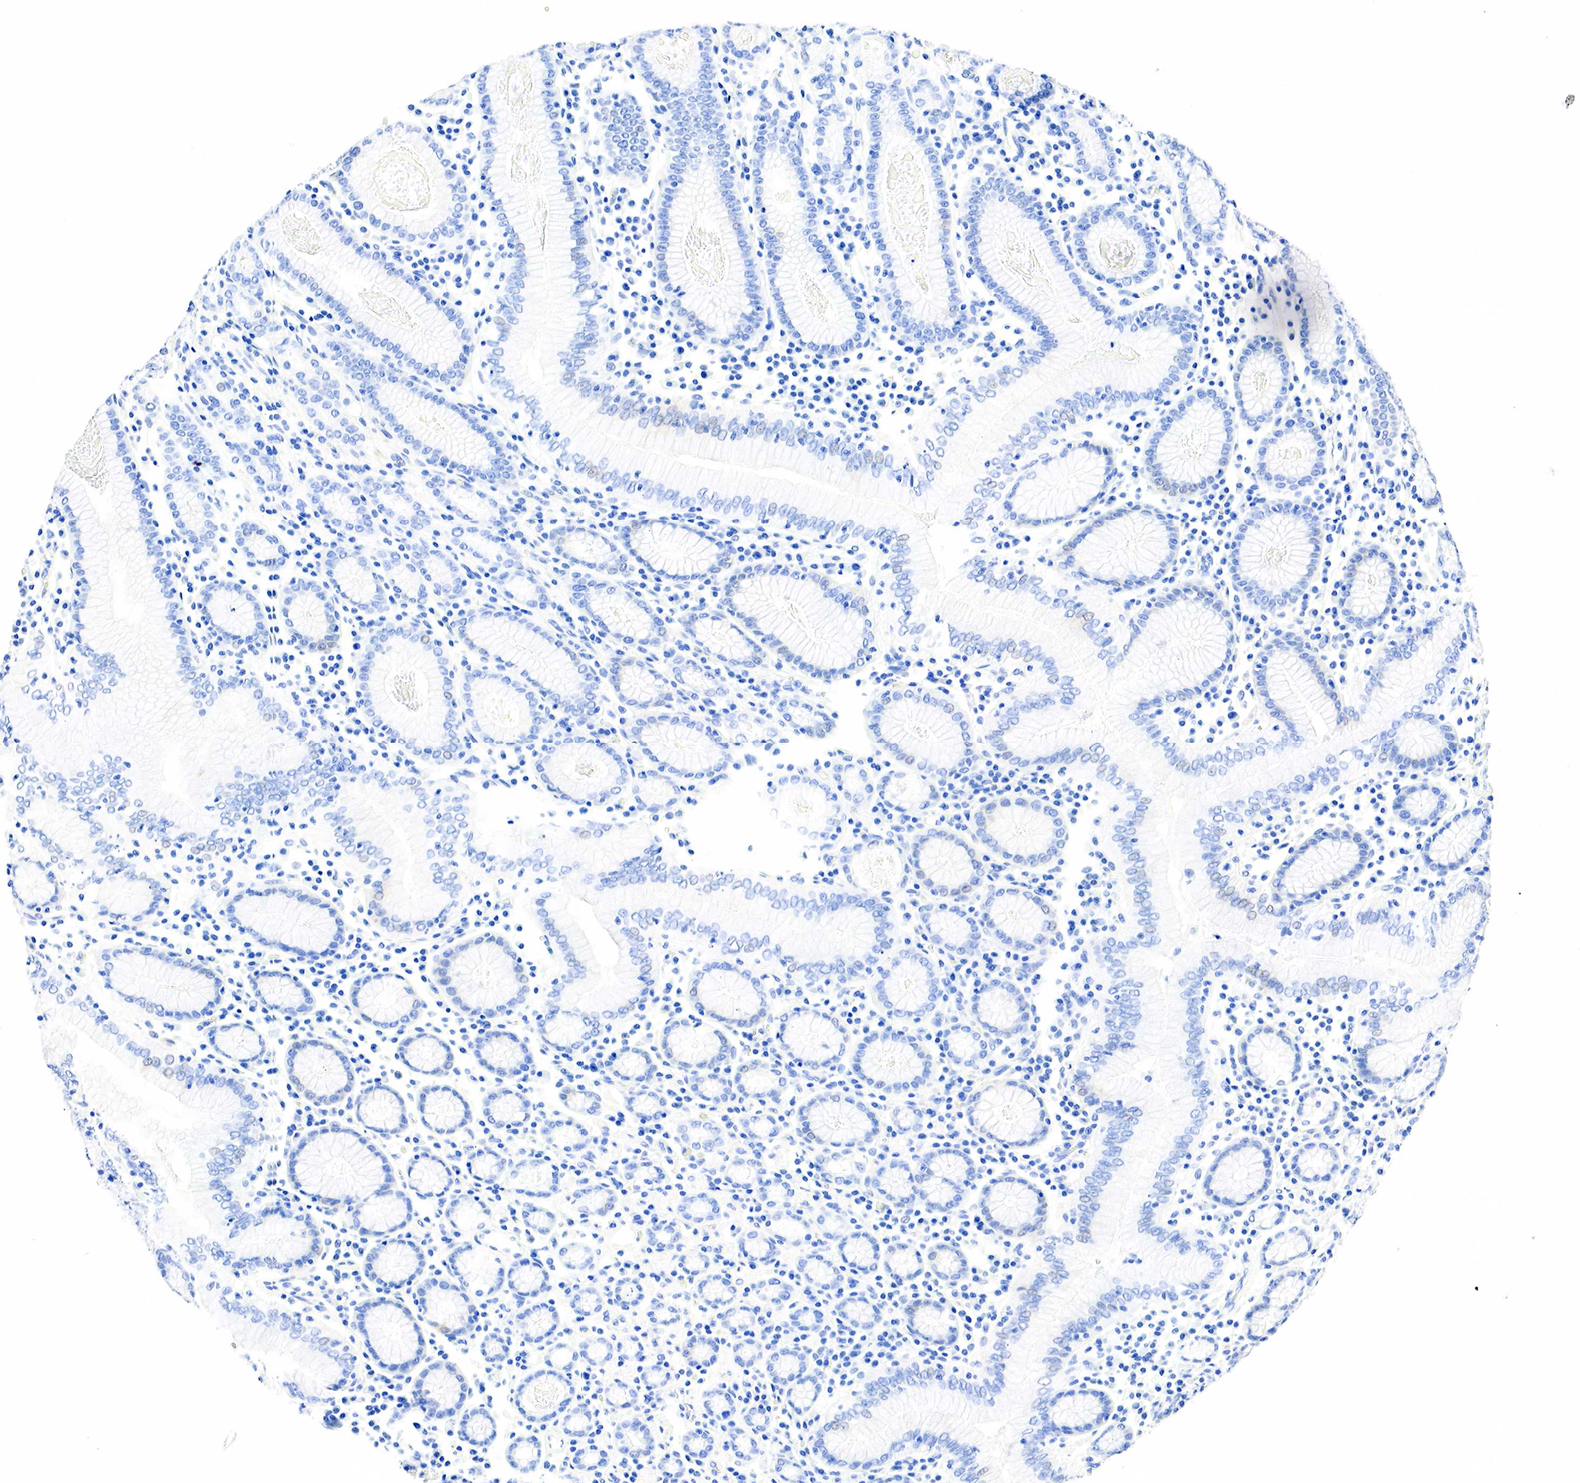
{"staining": {"intensity": "negative", "quantity": "none", "location": "none"}, "tissue": "stomach cancer", "cell_type": "Tumor cells", "image_type": "cancer", "snomed": [{"axis": "morphology", "description": "Adenocarcinoma, NOS"}, {"axis": "topography", "description": "Stomach, lower"}], "caption": "DAB (3,3'-diaminobenzidine) immunohistochemical staining of adenocarcinoma (stomach) displays no significant staining in tumor cells.", "gene": "PTH", "patient": {"sex": "male", "age": 88}}